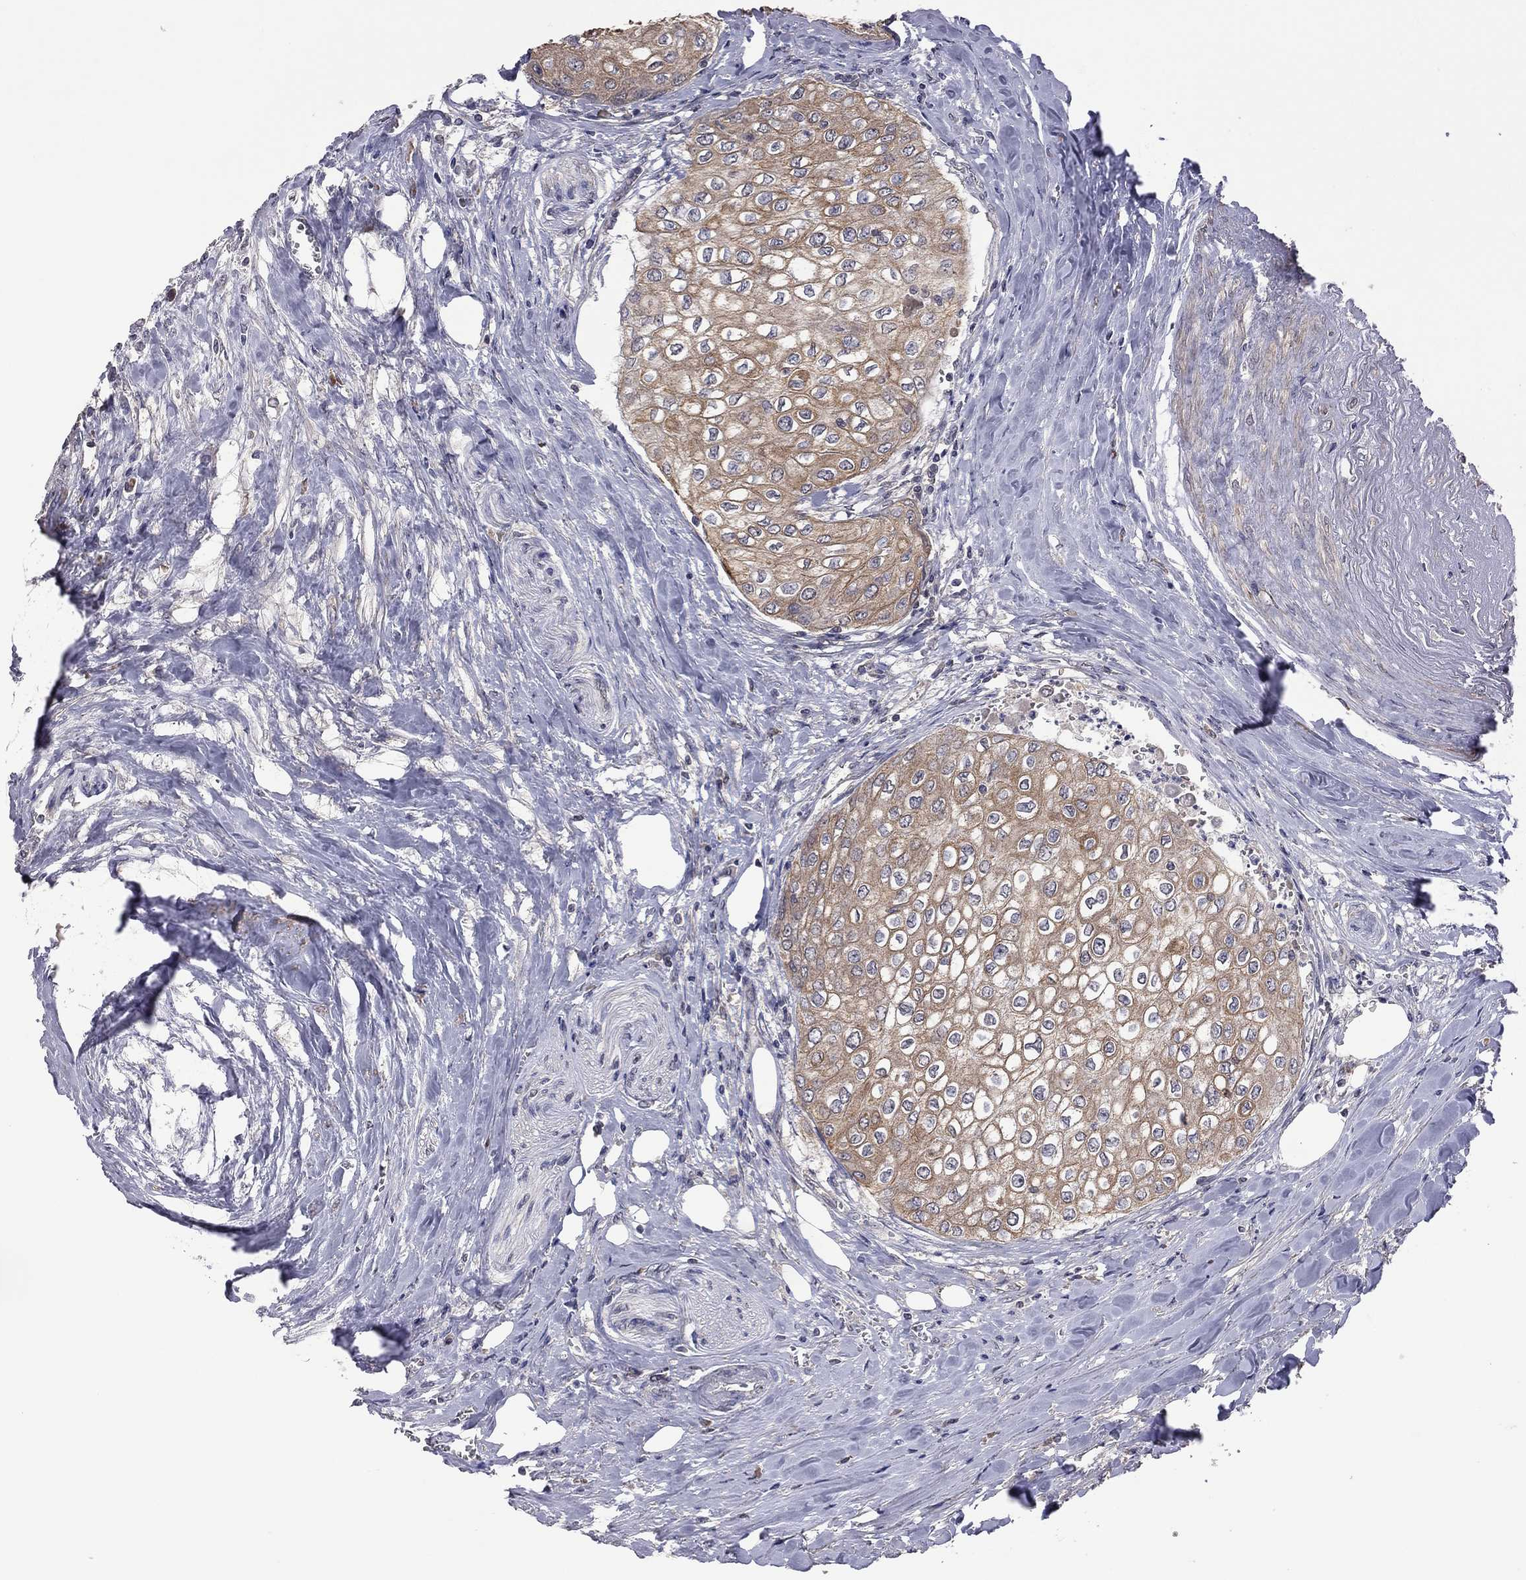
{"staining": {"intensity": "moderate", "quantity": ">75%", "location": "cytoplasmic/membranous"}, "tissue": "urothelial cancer", "cell_type": "Tumor cells", "image_type": "cancer", "snomed": [{"axis": "morphology", "description": "Urothelial carcinoma, High grade"}, {"axis": "topography", "description": "Urinary bladder"}], "caption": "Immunohistochemistry micrograph of neoplastic tissue: human urothelial carcinoma (high-grade) stained using immunohistochemistry displays medium levels of moderate protein expression localized specifically in the cytoplasmic/membranous of tumor cells, appearing as a cytoplasmic/membranous brown color.", "gene": "TSNARE1", "patient": {"sex": "male", "age": 62}}